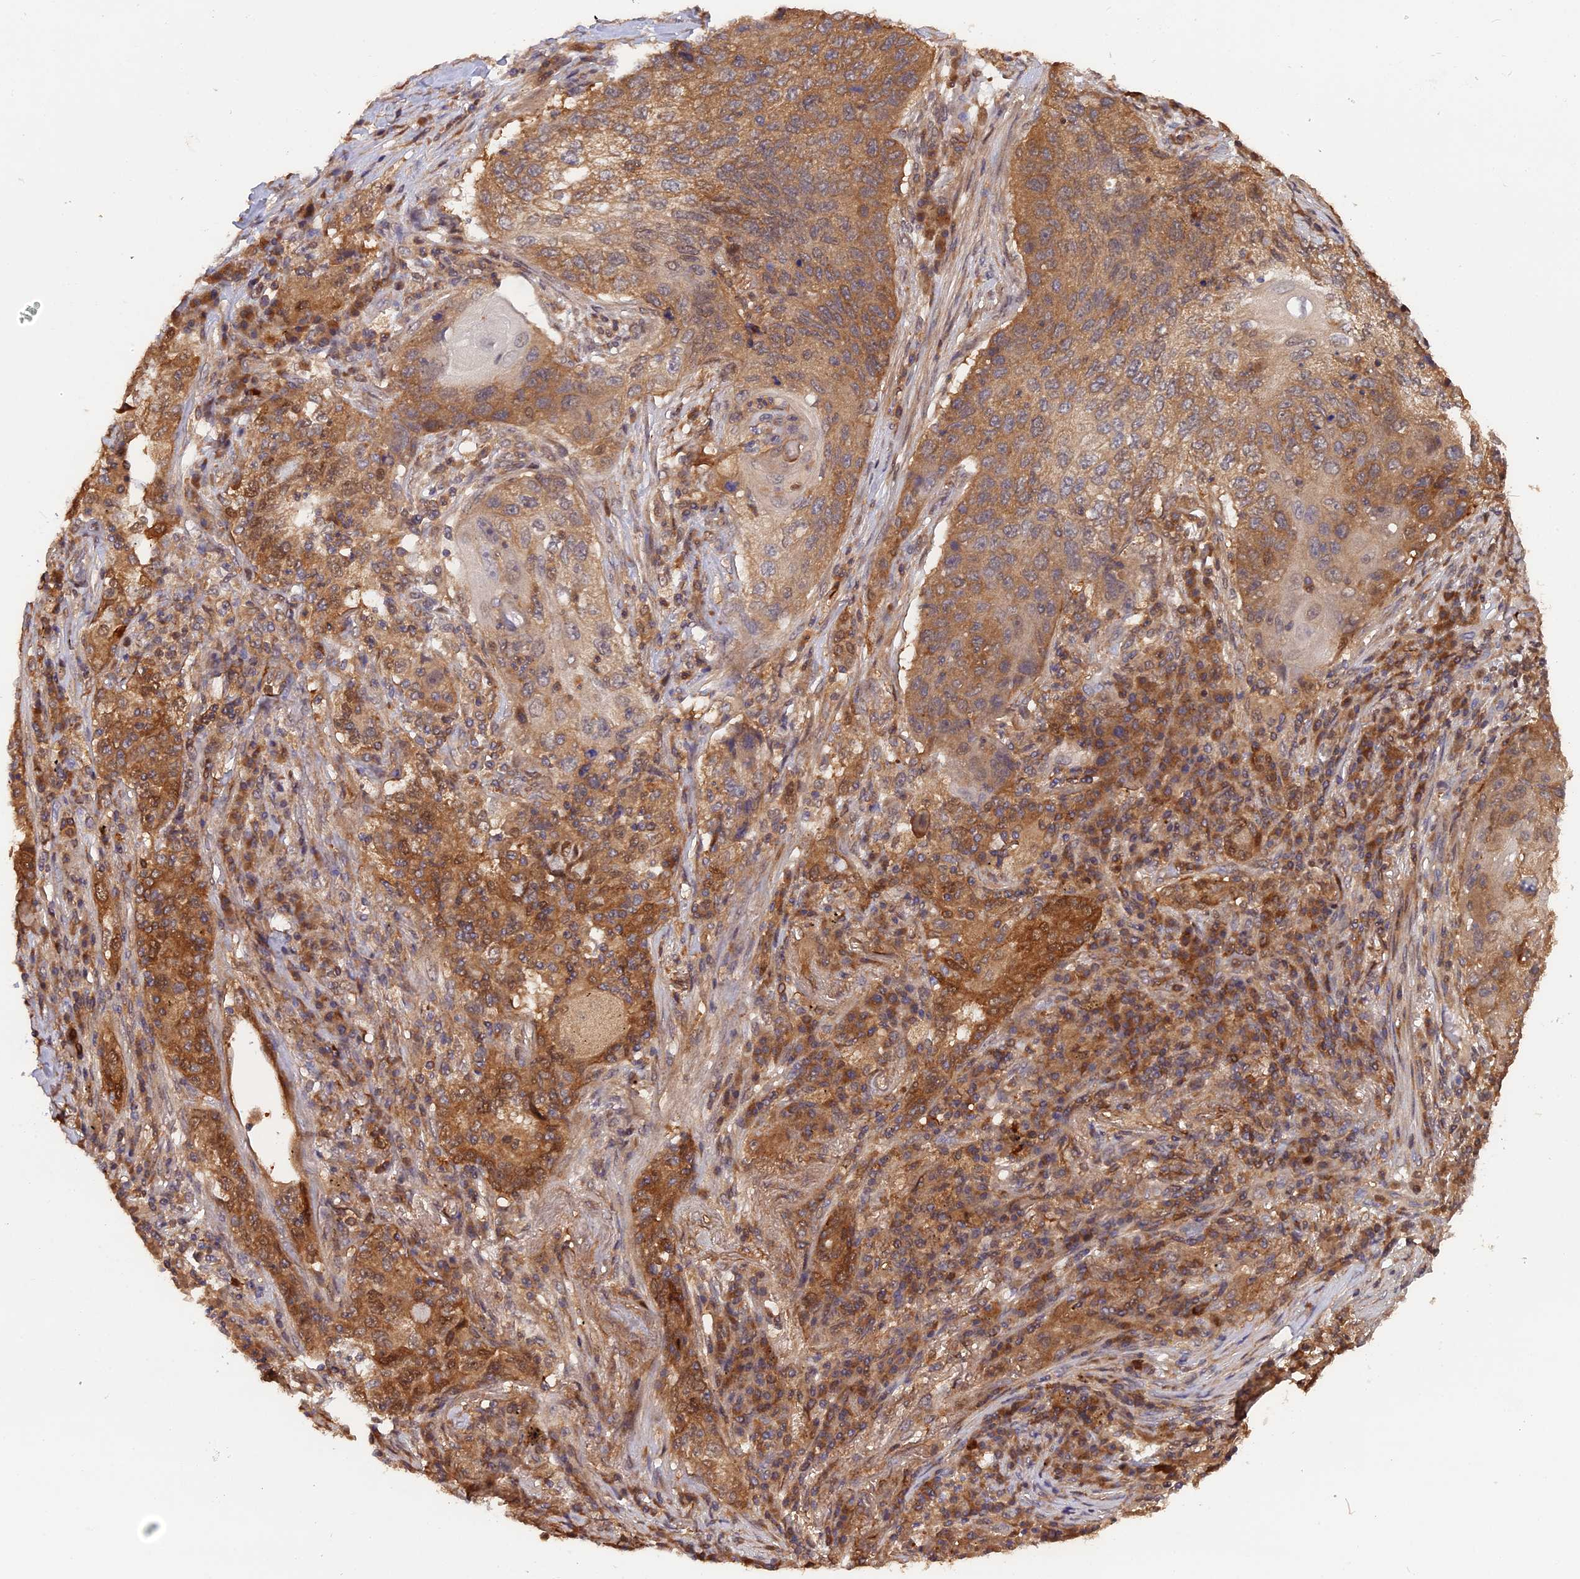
{"staining": {"intensity": "moderate", "quantity": ">75%", "location": "cytoplasmic/membranous"}, "tissue": "lung cancer", "cell_type": "Tumor cells", "image_type": "cancer", "snomed": [{"axis": "morphology", "description": "Squamous cell carcinoma, NOS"}, {"axis": "topography", "description": "Lung"}], "caption": "Immunohistochemical staining of lung cancer (squamous cell carcinoma) exhibits medium levels of moderate cytoplasmic/membranous staining in approximately >75% of tumor cells.", "gene": "BLVRA", "patient": {"sex": "female", "age": 63}}